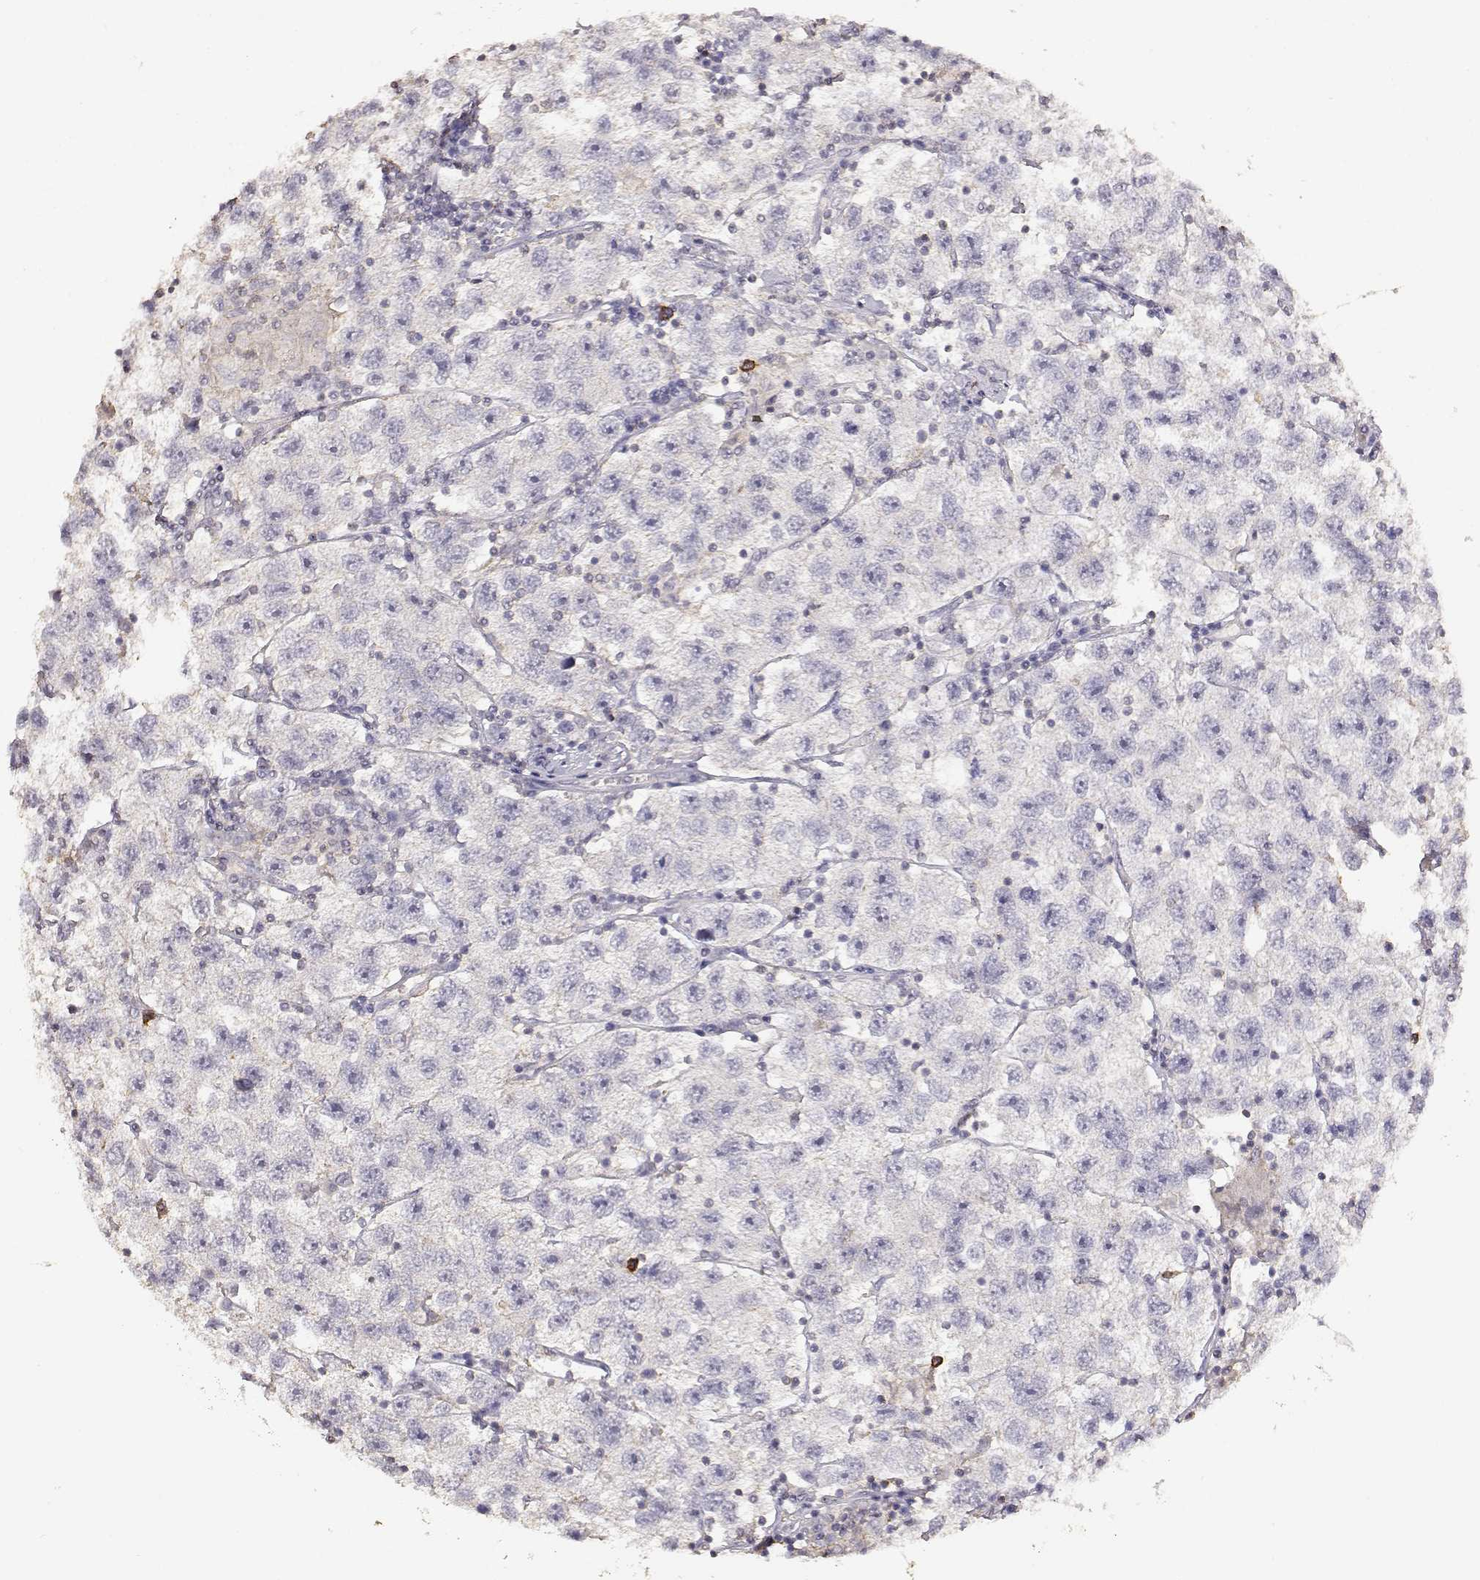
{"staining": {"intensity": "negative", "quantity": "none", "location": "none"}, "tissue": "testis cancer", "cell_type": "Tumor cells", "image_type": "cancer", "snomed": [{"axis": "morphology", "description": "Seminoma, NOS"}, {"axis": "topography", "description": "Testis"}], "caption": "A high-resolution micrograph shows immunohistochemistry staining of testis cancer, which reveals no significant staining in tumor cells.", "gene": "TNFRSF10C", "patient": {"sex": "male", "age": 26}}